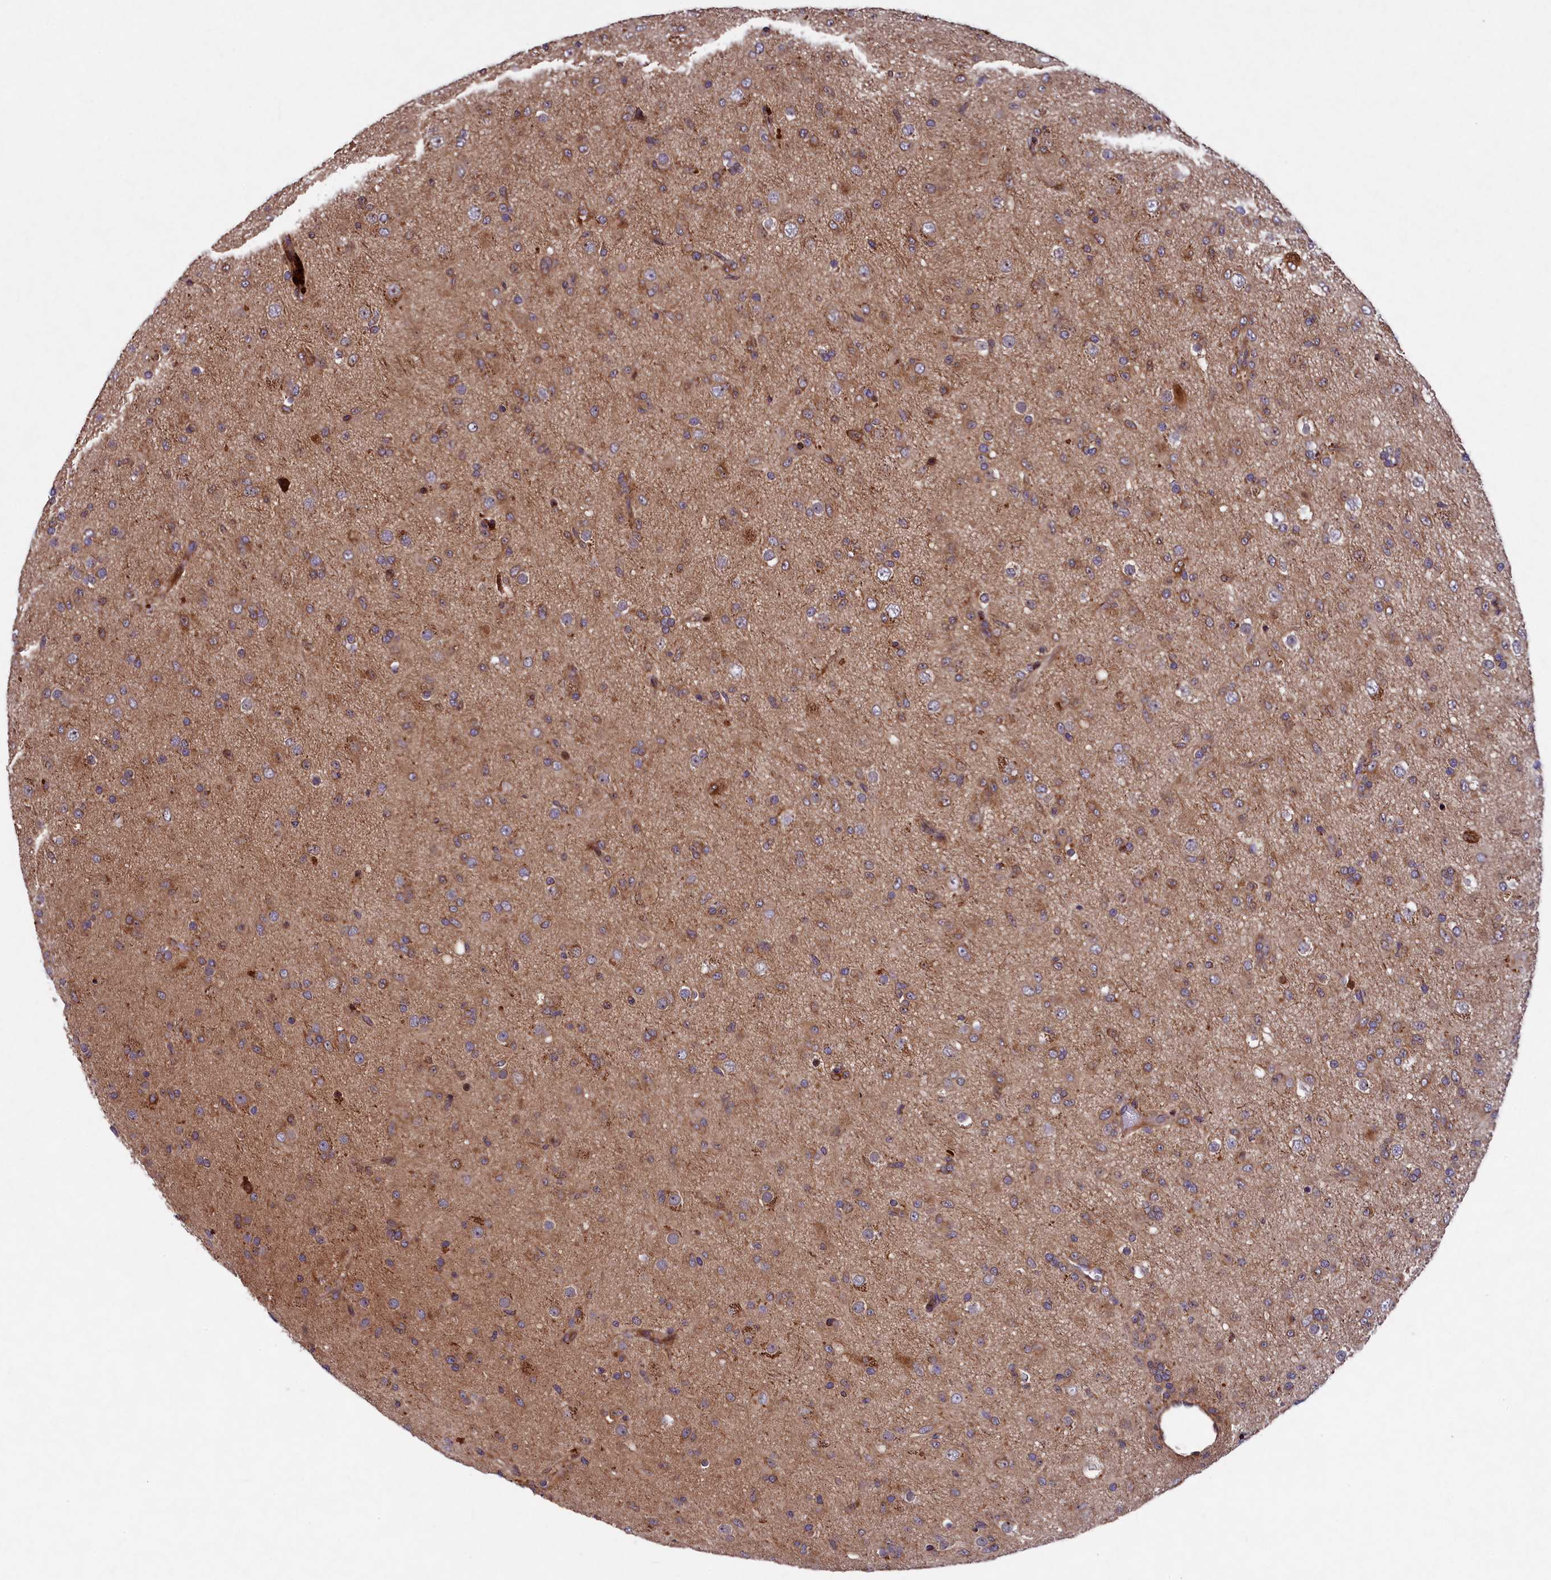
{"staining": {"intensity": "weak", "quantity": "25%-75%", "location": "cytoplasmic/membranous"}, "tissue": "glioma", "cell_type": "Tumor cells", "image_type": "cancer", "snomed": [{"axis": "morphology", "description": "Glioma, malignant, Low grade"}, {"axis": "topography", "description": "Brain"}], "caption": "About 25%-75% of tumor cells in glioma demonstrate weak cytoplasmic/membranous protein positivity as visualized by brown immunohistochemical staining.", "gene": "ARRDC4", "patient": {"sex": "male", "age": 65}}